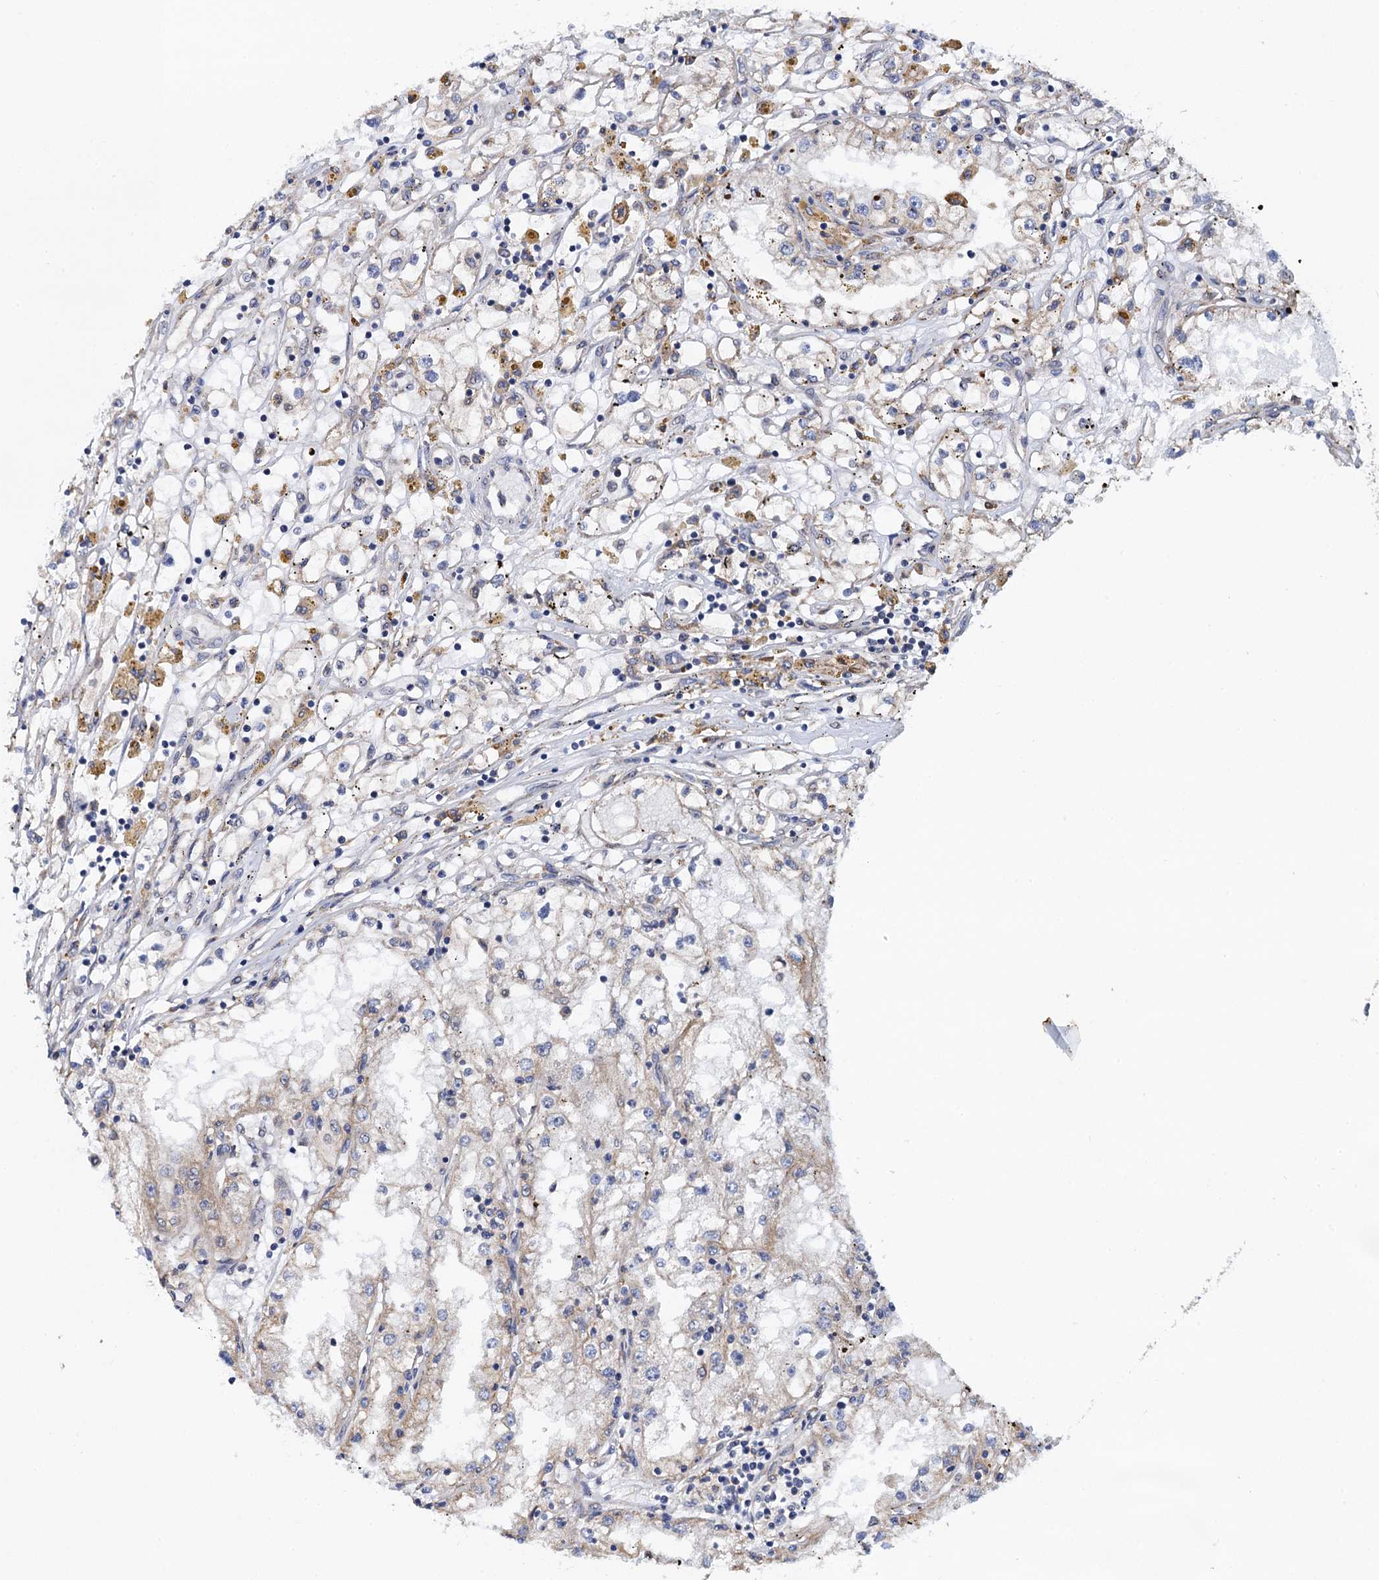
{"staining": {"intensity": "negative", "quantity": "none", "location": "none"}, "tissue": "renal cancer", "cell_type": "Tumor cells", "image_type": "cancer", "snomed": [{"axis": "morphology", "description": "Adenocarcinoma, NOS"}, {"axis": "topography", "description": "Kidney"}], "caption": "This is an IHC image of human renal cancer (adenocarcinoma). There is no staining in tumor cells.", "gene": "PGLS", "patient": {"sex": "male", "age": 56}}